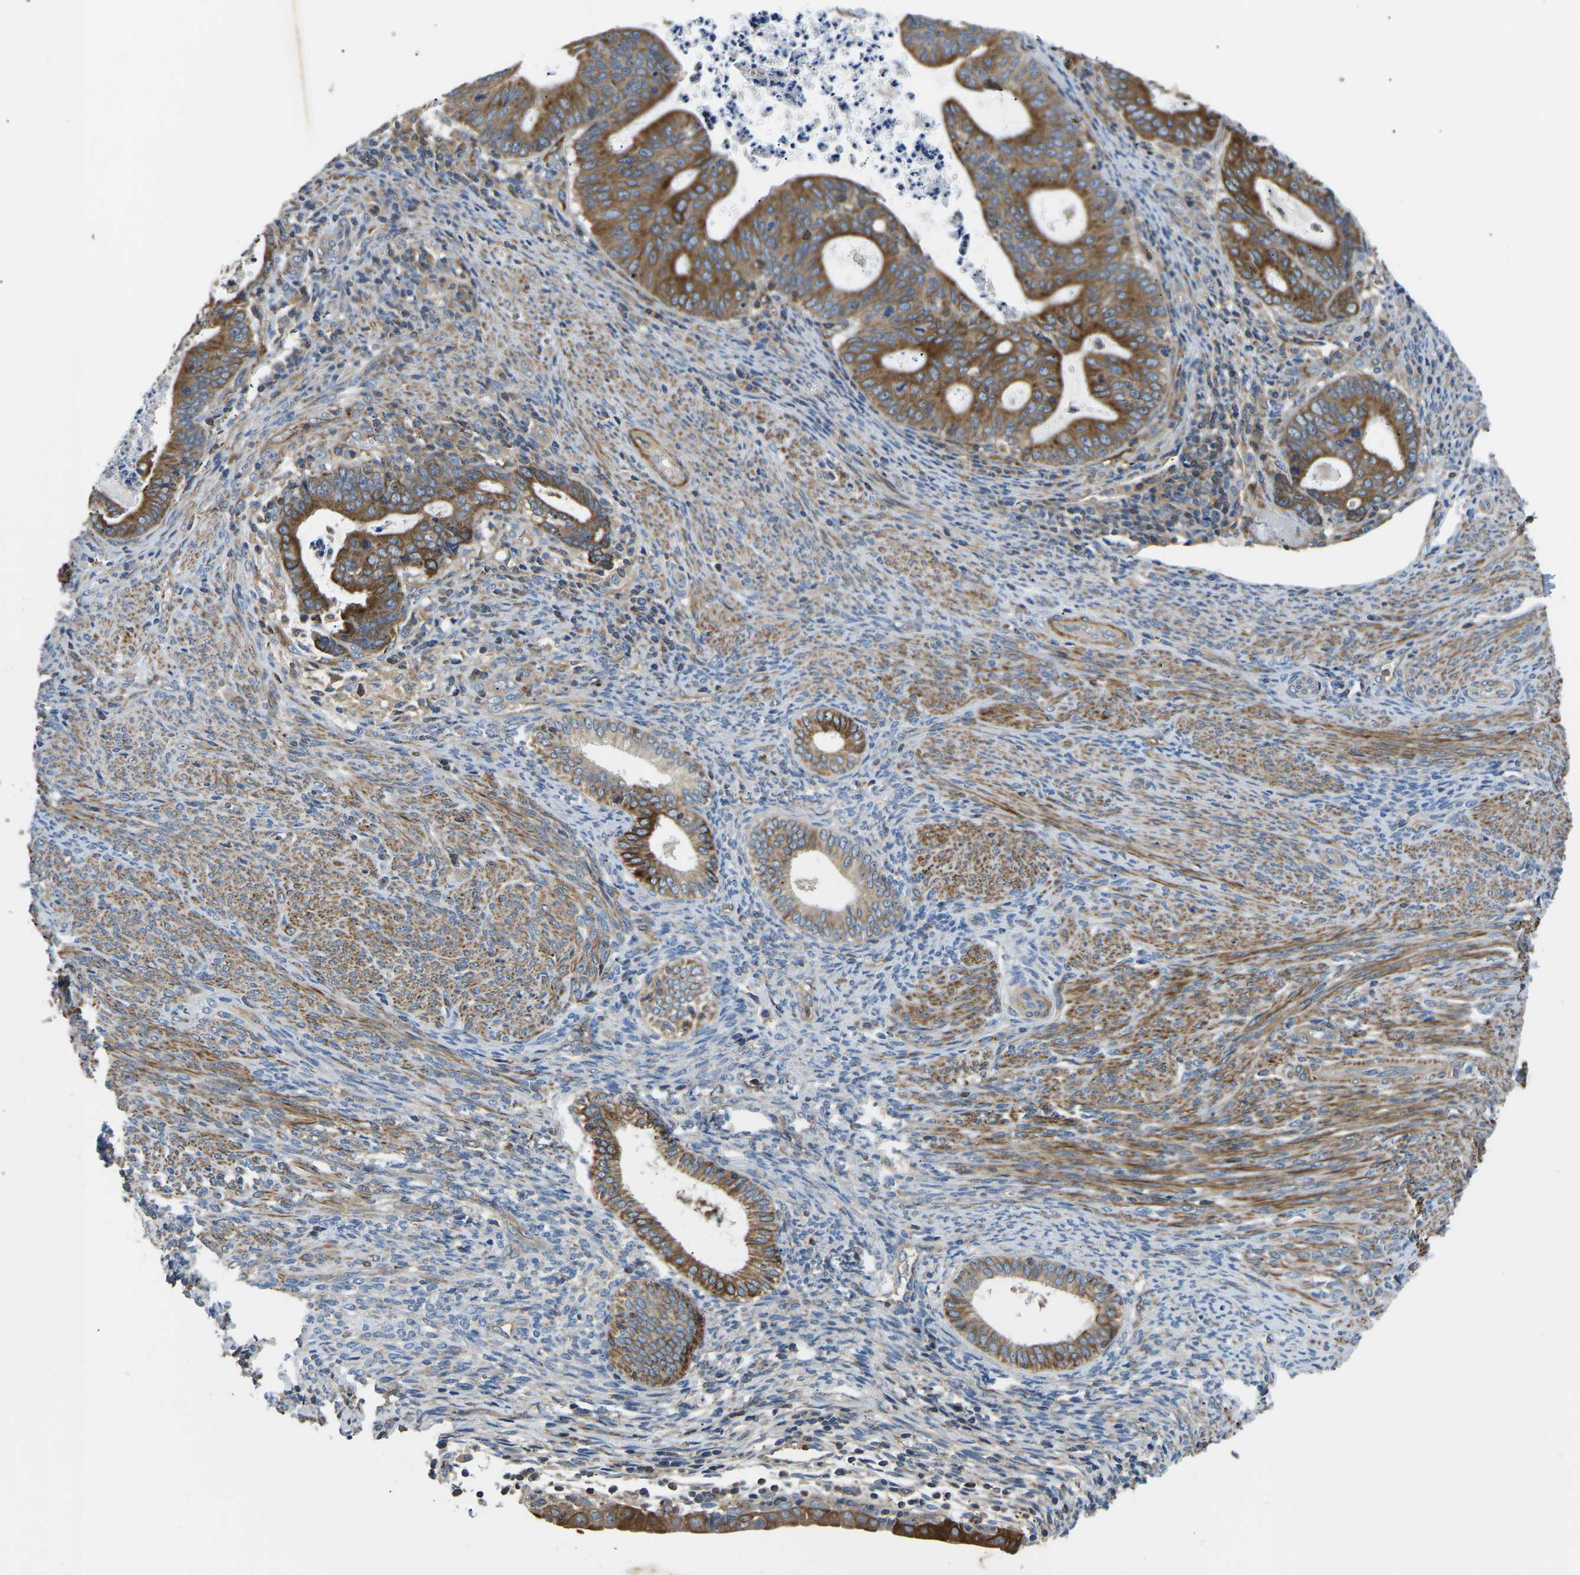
{"staining": {"intensity": "moderate", "quantity": ">75%", "location": "cytoplasmic/membranous"}, "tissue": "endometrial cancer", "cell_type": "Tumor cells", "image_type": "cancer", "snomed": [{"axis": "morphology", "description": "Adenocarcinoma, NOS"}, {"axis": "topography", "description": "Uterus"}], "caption": "About >75% of tumor cells in endometrial cancer exhibit moderate cytoplasmic/membranous protein expression as visualized by brown immunohistochemical staining.", "gene": "KCNJ15", "patient": {"sex": "female", "age": 83}}